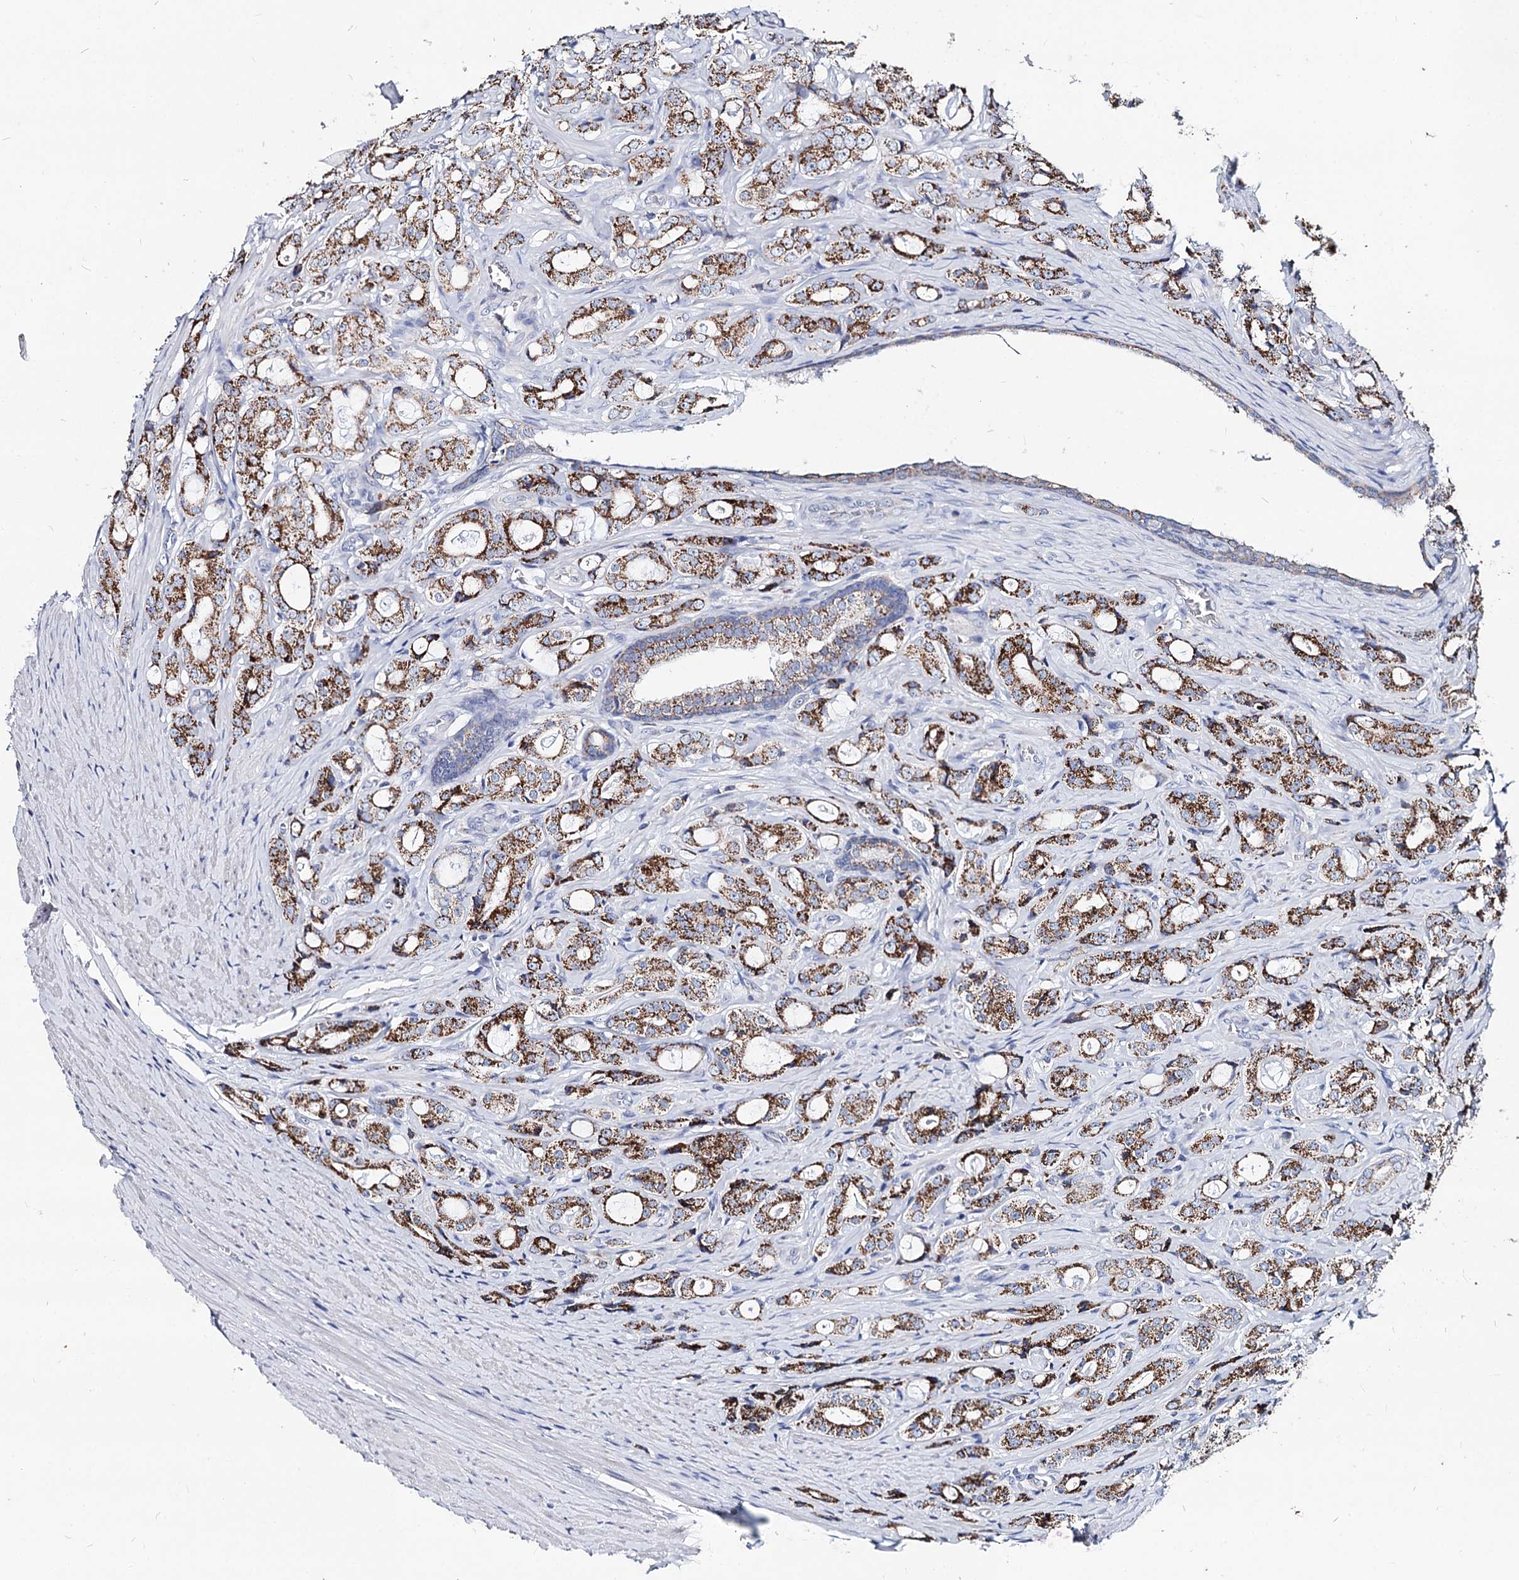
{"staining": {"intensity": "moderate", "quantity": ">75%", "location": "cytoplasmic/membranous"}, "tissue": "prostate cancer", "cell_type": "Tumor cells", "image_type": "cancer", "snomed": [{"axis": "morphology", "description": "Adenocarcinoma, High grade"}, {"axis": "topography", "description": "Prostate"}], "caption": "Prostate cancer (high-grade adenocarcinoma) stained for a protein demonstrates moderate cytoplasmic/membranous positivity in tumor cells.", "gene": "MCCC2", "patient": {"sex": "male", "age": 63}}